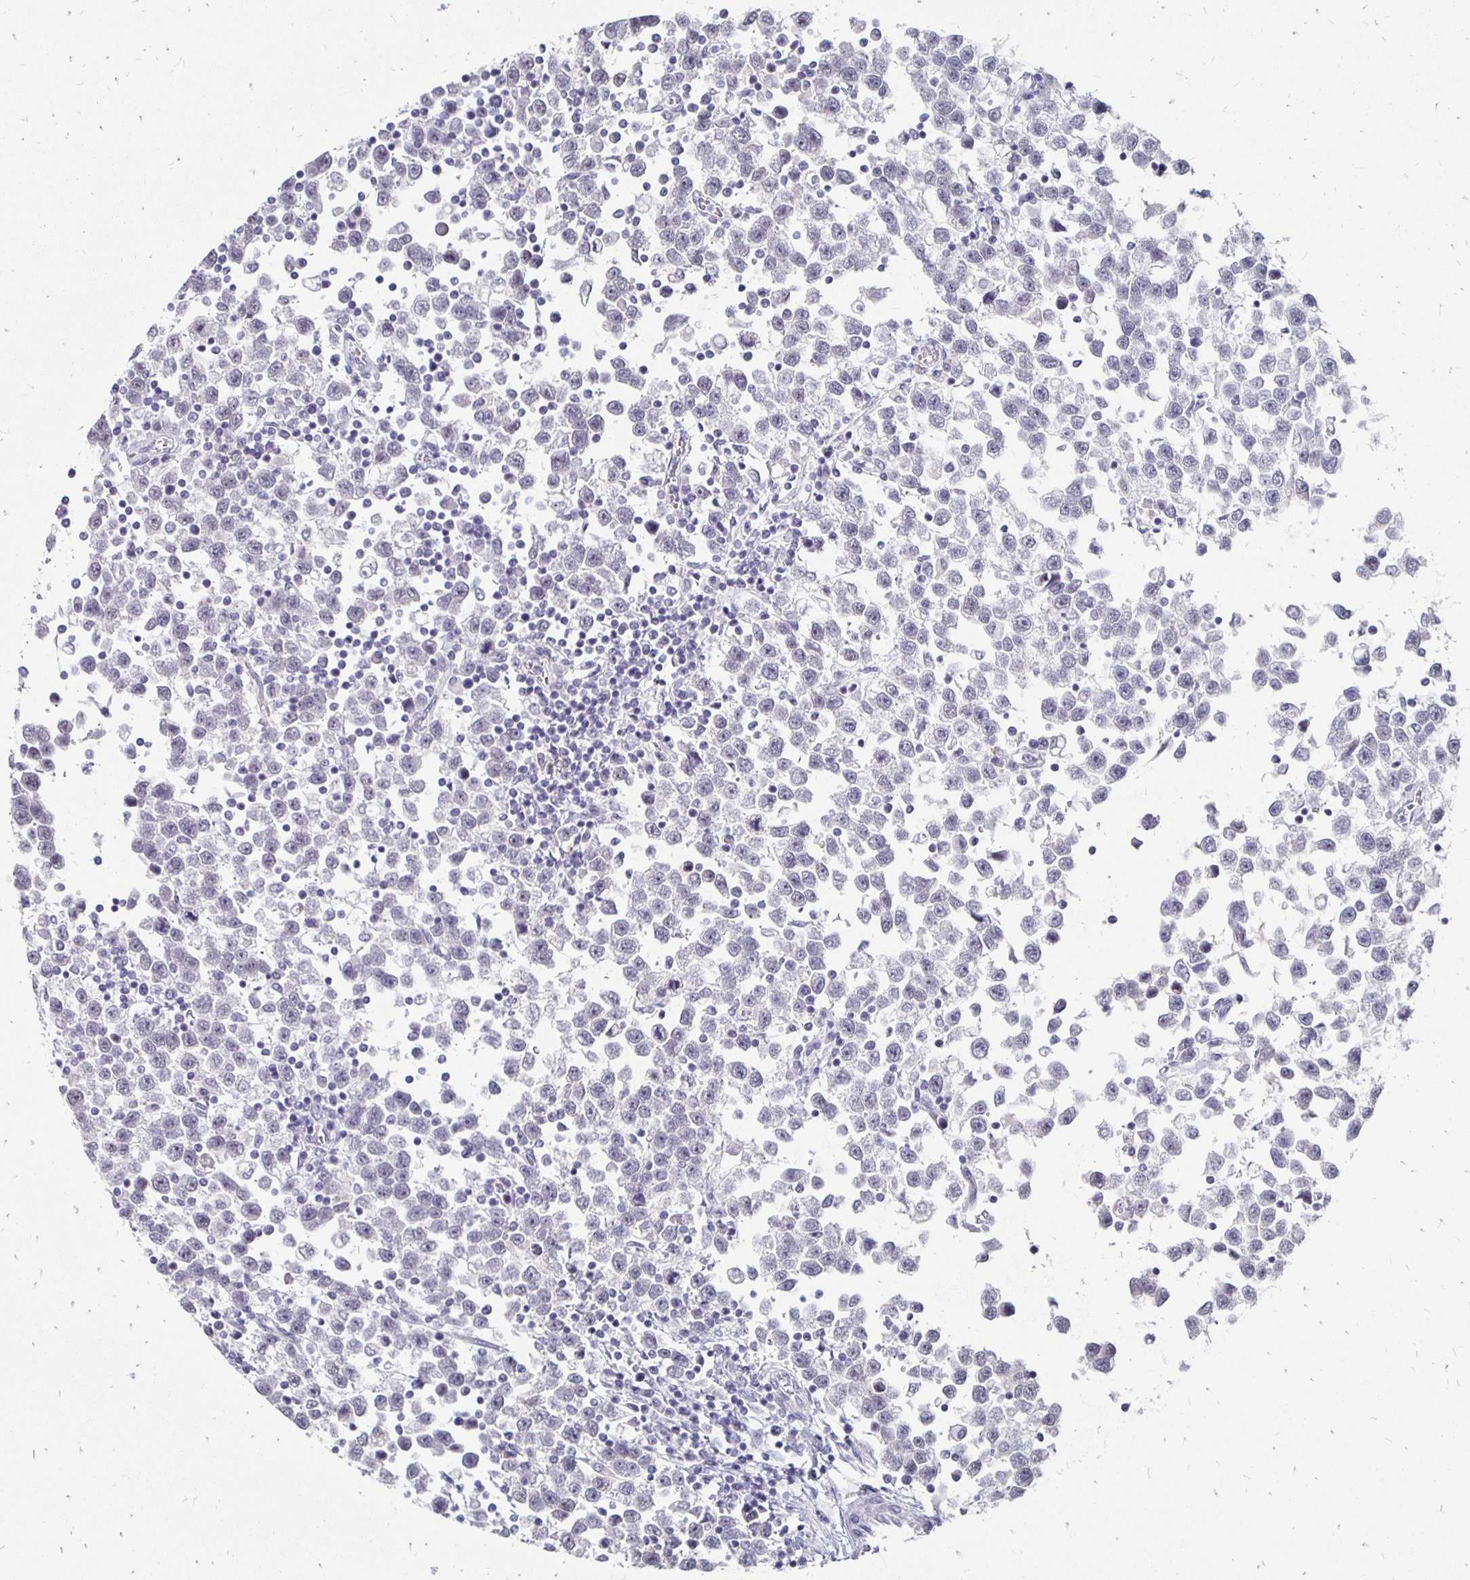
{"staining": {"intensity": "negative", "quantity": "none", "location": "none"}, "tissue": "testis cancer", "cell_type": "Tumor cells", "image_type": "cancer", "snomed": [{"axis": "morphology", "description": "Seminoma, NOS"}, {"axis": "topography", "description": "Testis"}], "caption": "High power microscopy histopathology image of an immunohistochemistry photomicrograph of testis seminoma, revealing no significant positivity in tumor cells.", "gene": "ATOSB", "patient": {"sex": "male", "age": 34}}